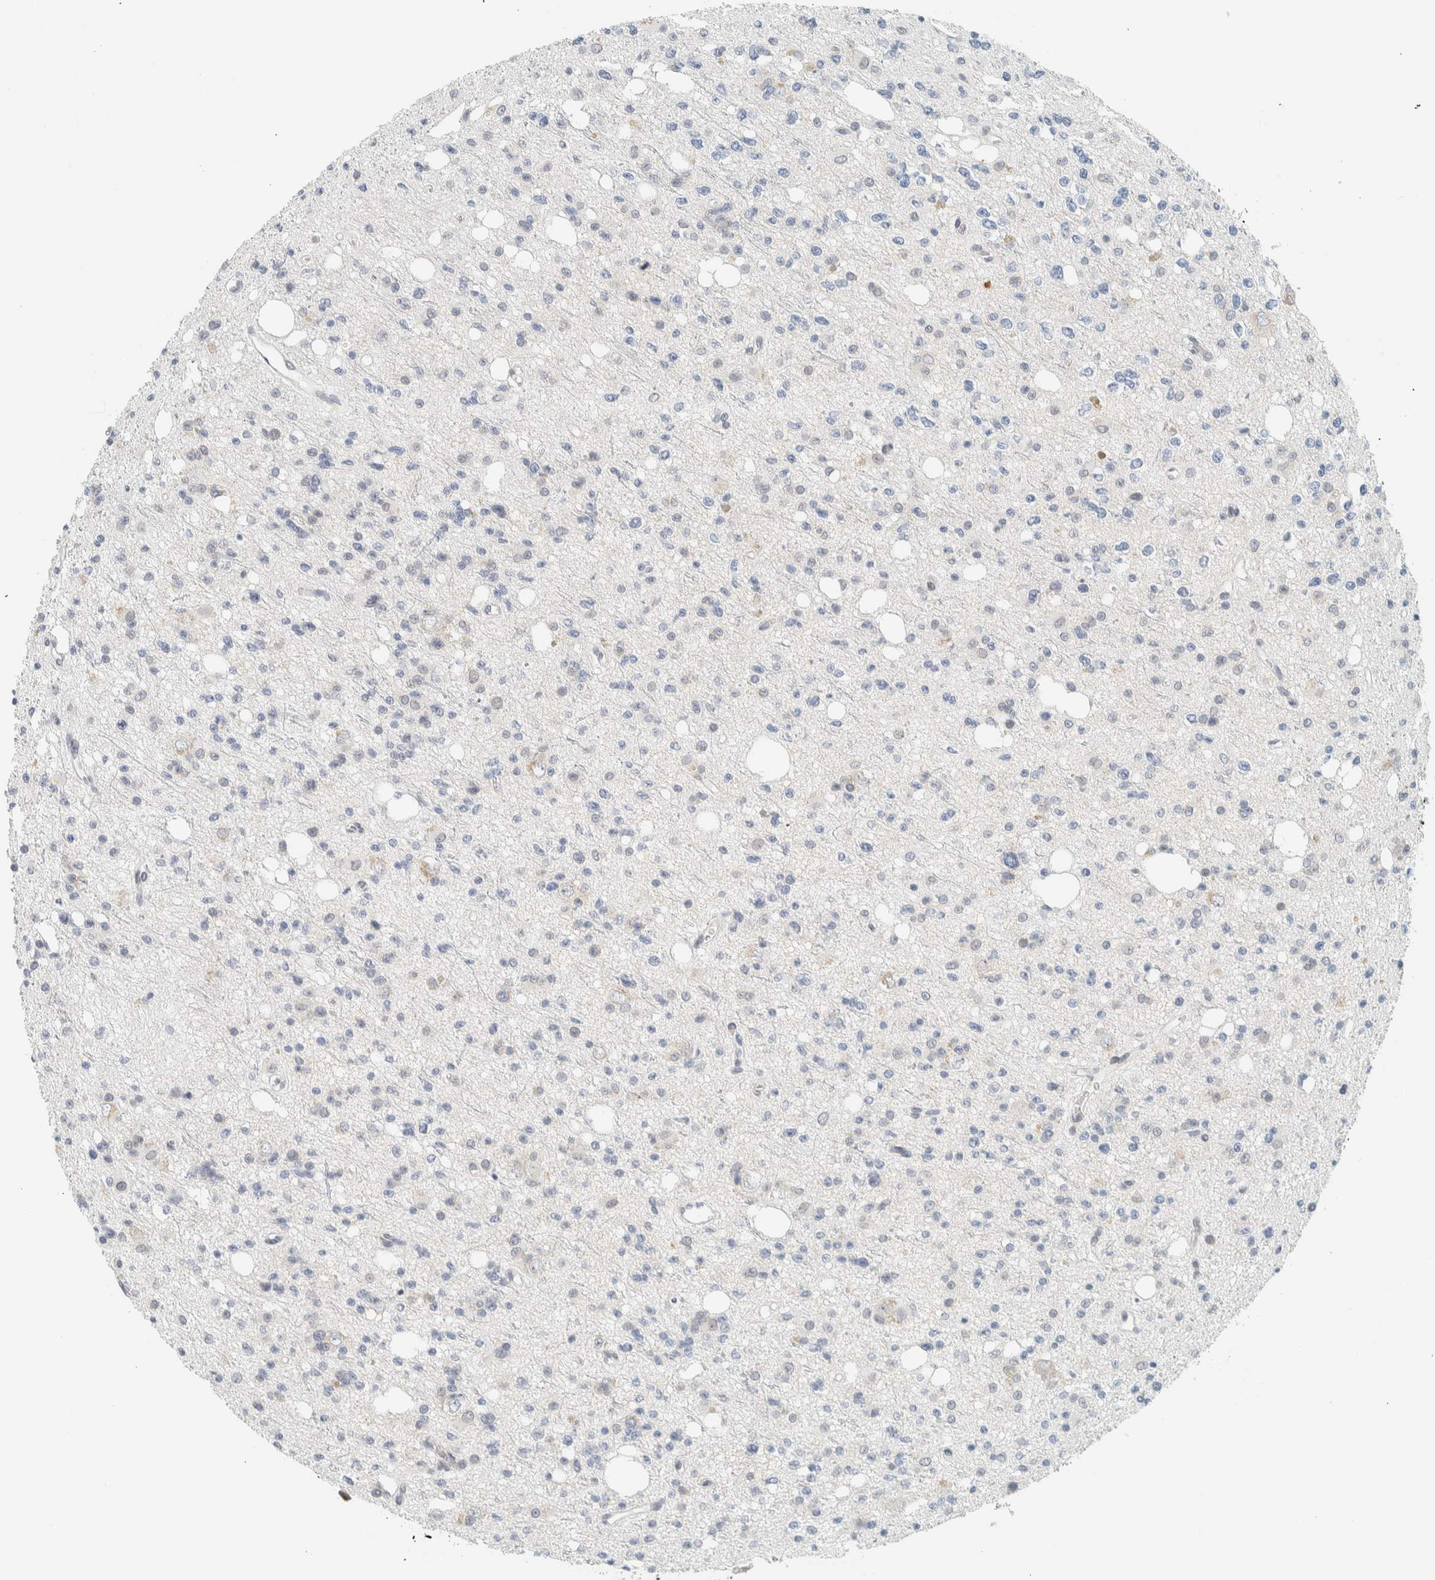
{"staining": {"intensity": "negative", "quantity": "none", "location": "none"}, "tissue": "glioma", "cell_type": "Tumor cells", "image_type": "cancer", "snomed": [{"axis": "morphology", "description": "Glioma, malignant, High grade"}, {"axis": "topography", "description": "Brain"}], "caption": "Malignant high-grade glioma was stained to show a protein in brown. There is no significant expression in tumor cells.", "gene": "C1QTNF12", "patient": {"sex": "female", "age": 62}}